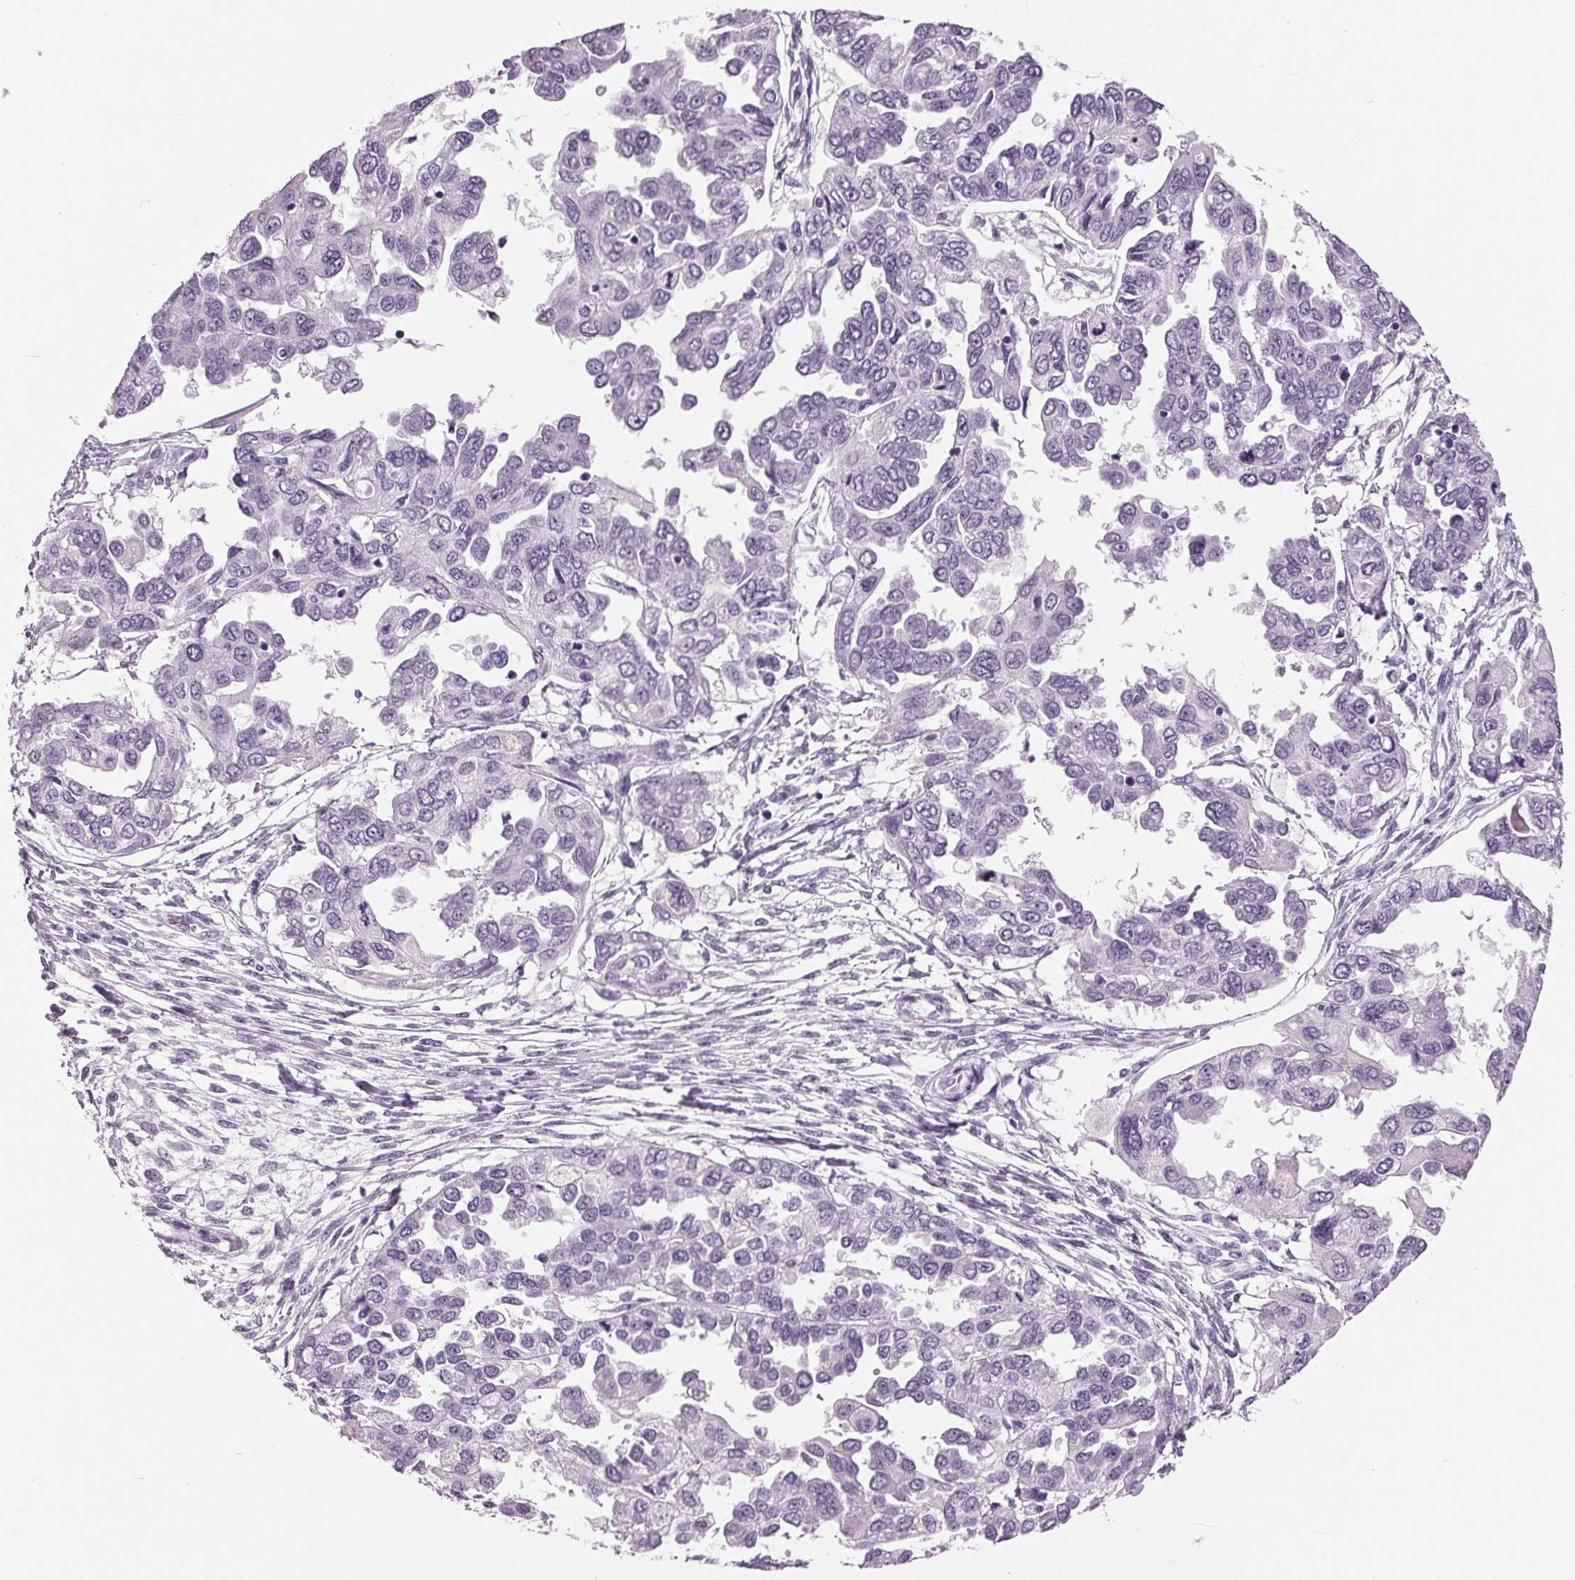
{"staining": {"intensity": "negative", "quantity": "none", "location": "none"}, "tissue": "ovarian cancer", "cell_type": "Tumor cells", "image_type": "cancer", "snomed": [{"axis": "morphology", "description": "Cystadenocarcinoma, serous, NOS"}, {"axis": "topography", "description": "Ovary"}], "caption": "DAB immunohistochemical staining of ovarian cancer exhibits no significant staining in tumor cells. (Stains: DAB IHC with hematoxylin counter stain, Microscopy: brightfield microscopy at high magnification).", "gene": "AMBP", "patient": {"sex": "female", "age": 53}}